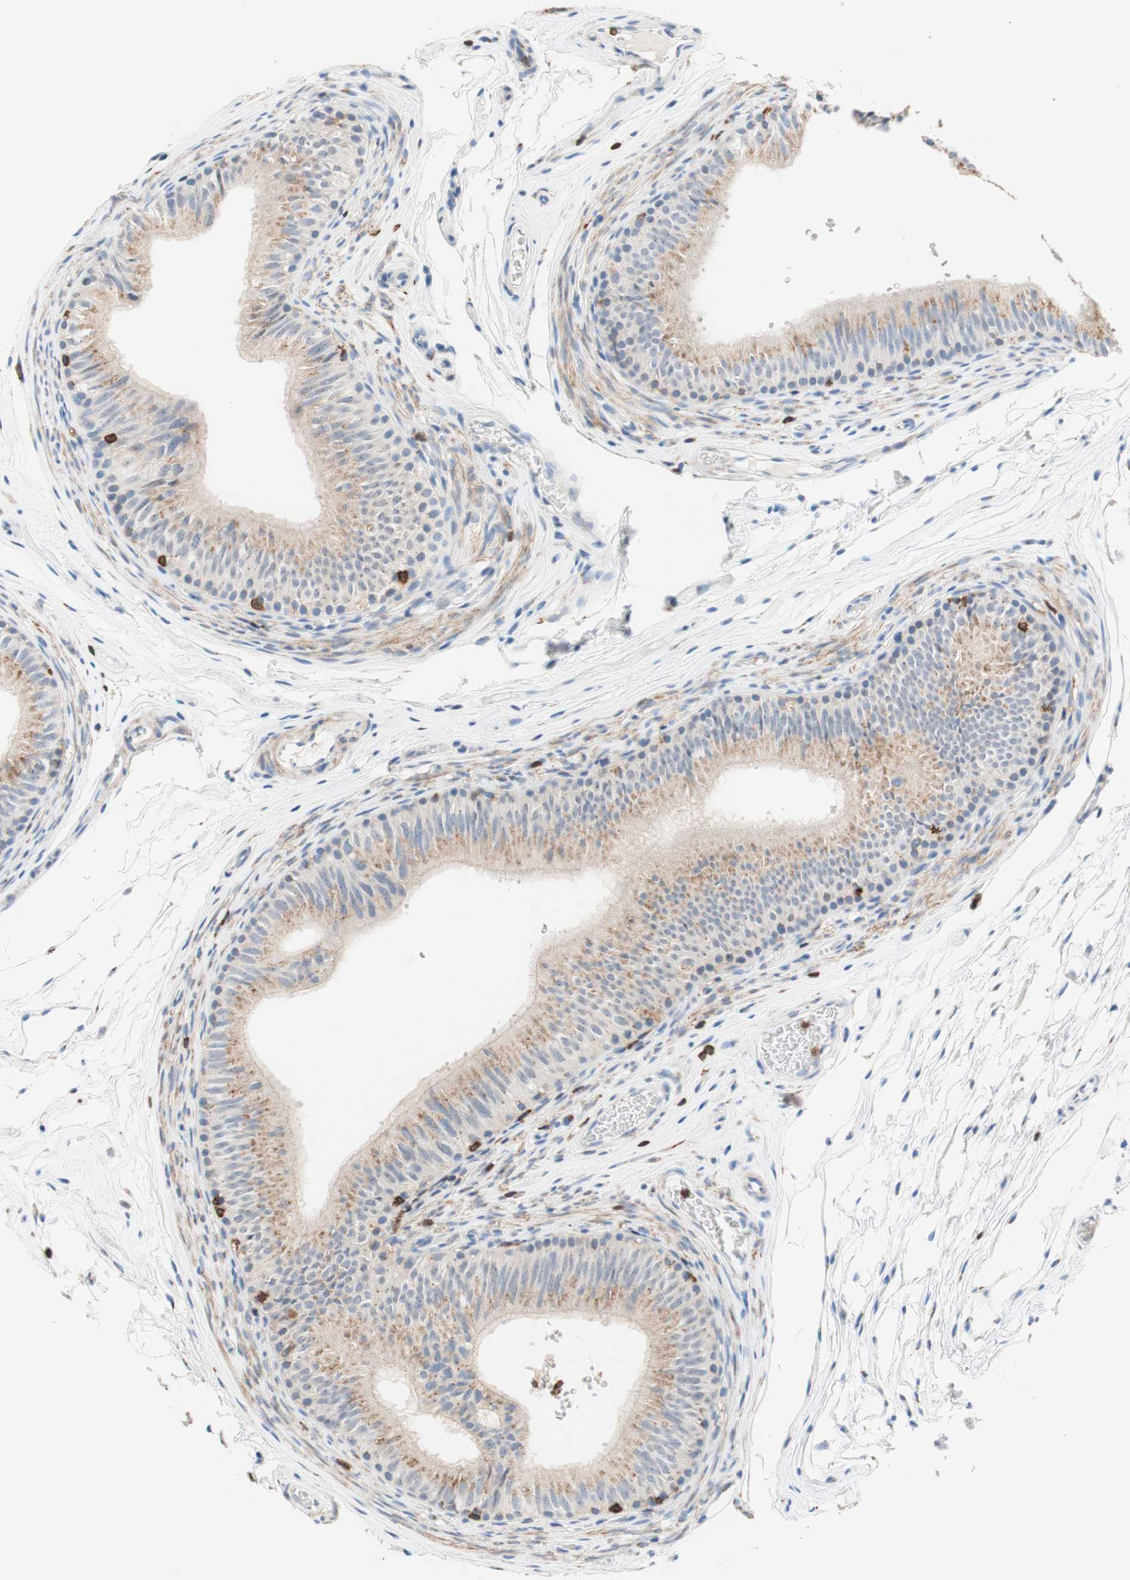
{"staining": {"intensity": "moderate", "quantity": "25%-75%", "location": "cytoplasmic/membranous"}, "tissue": "epididymis", "cell_type": "Glandular cells", "image_type": "normal", "snomed": [{"axis": "morphology", "description": "Normal tissue, NOS"}, {"axis": "topography", "description": "Epididymis"}], "caption": "Approximately 25%-75% of glandular cells in benign human epididymis reveal moderate cytoplasmic/membranous protein expression as visualized by brown immunohistochemical staining.", "gene": "SPINK6", "patient": {"sex": "male", "age": 36}}